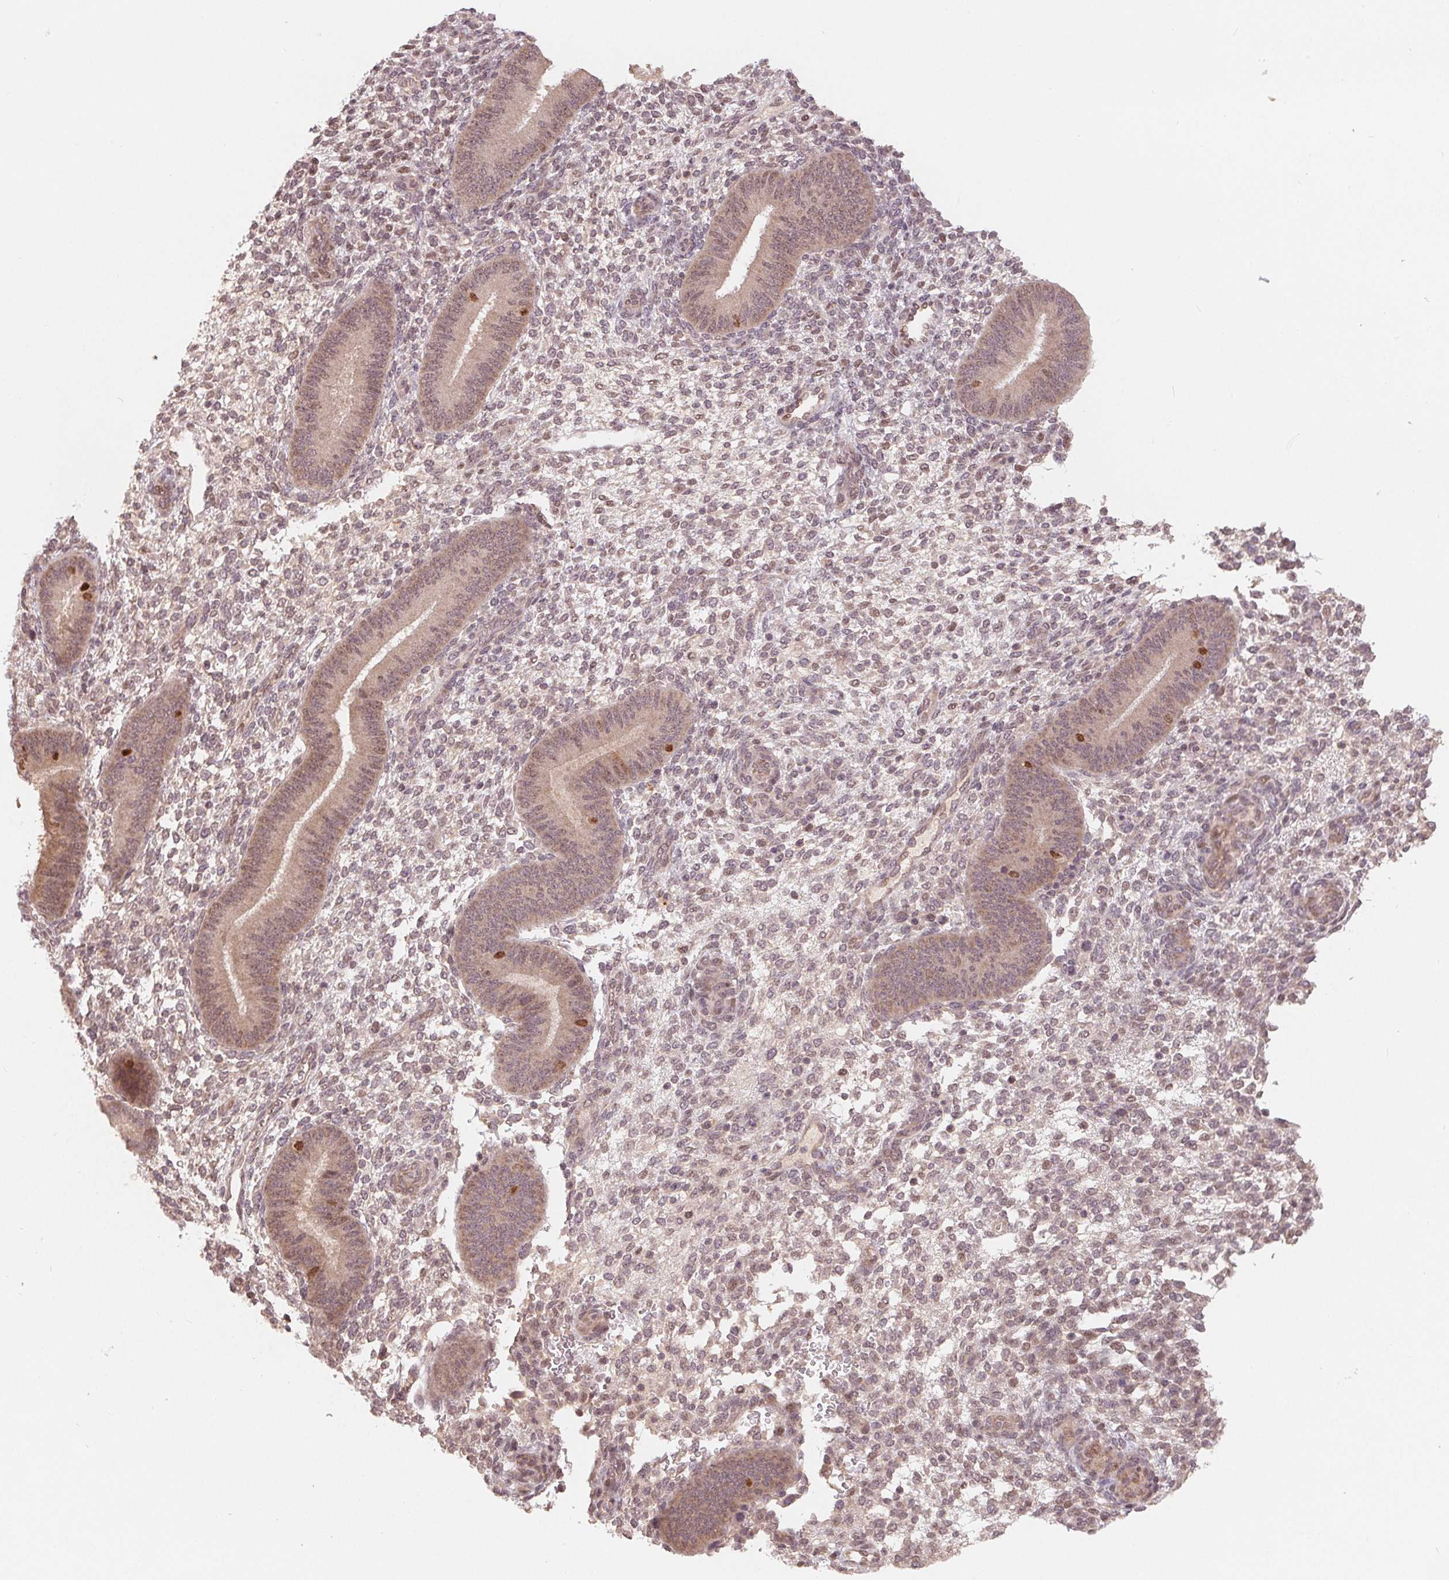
{"staining": {"intensity": "negative", "quantity": "none", "location": "none"}, "tissue": "endometrium", "cell_type": "Cells in endometrial stroma", "image_type": "normal", "snomed": [{"axis": "morphology", "description": "Normal tissue, NOS"}, {"axis": "topography", "description": "Endometrium"}], "caption": "IHC histopathology image of normal endometrium: human endometrium stained with DAB (3,3'-diaminobenzidine) shows no significant protein expression in cells in endometrial stroma. (Immunohistochemistry (ihc), brightfield microscopy, high magnification).", "gene": "HMGN3", "patient": {"sex": "female", "age": 39}}